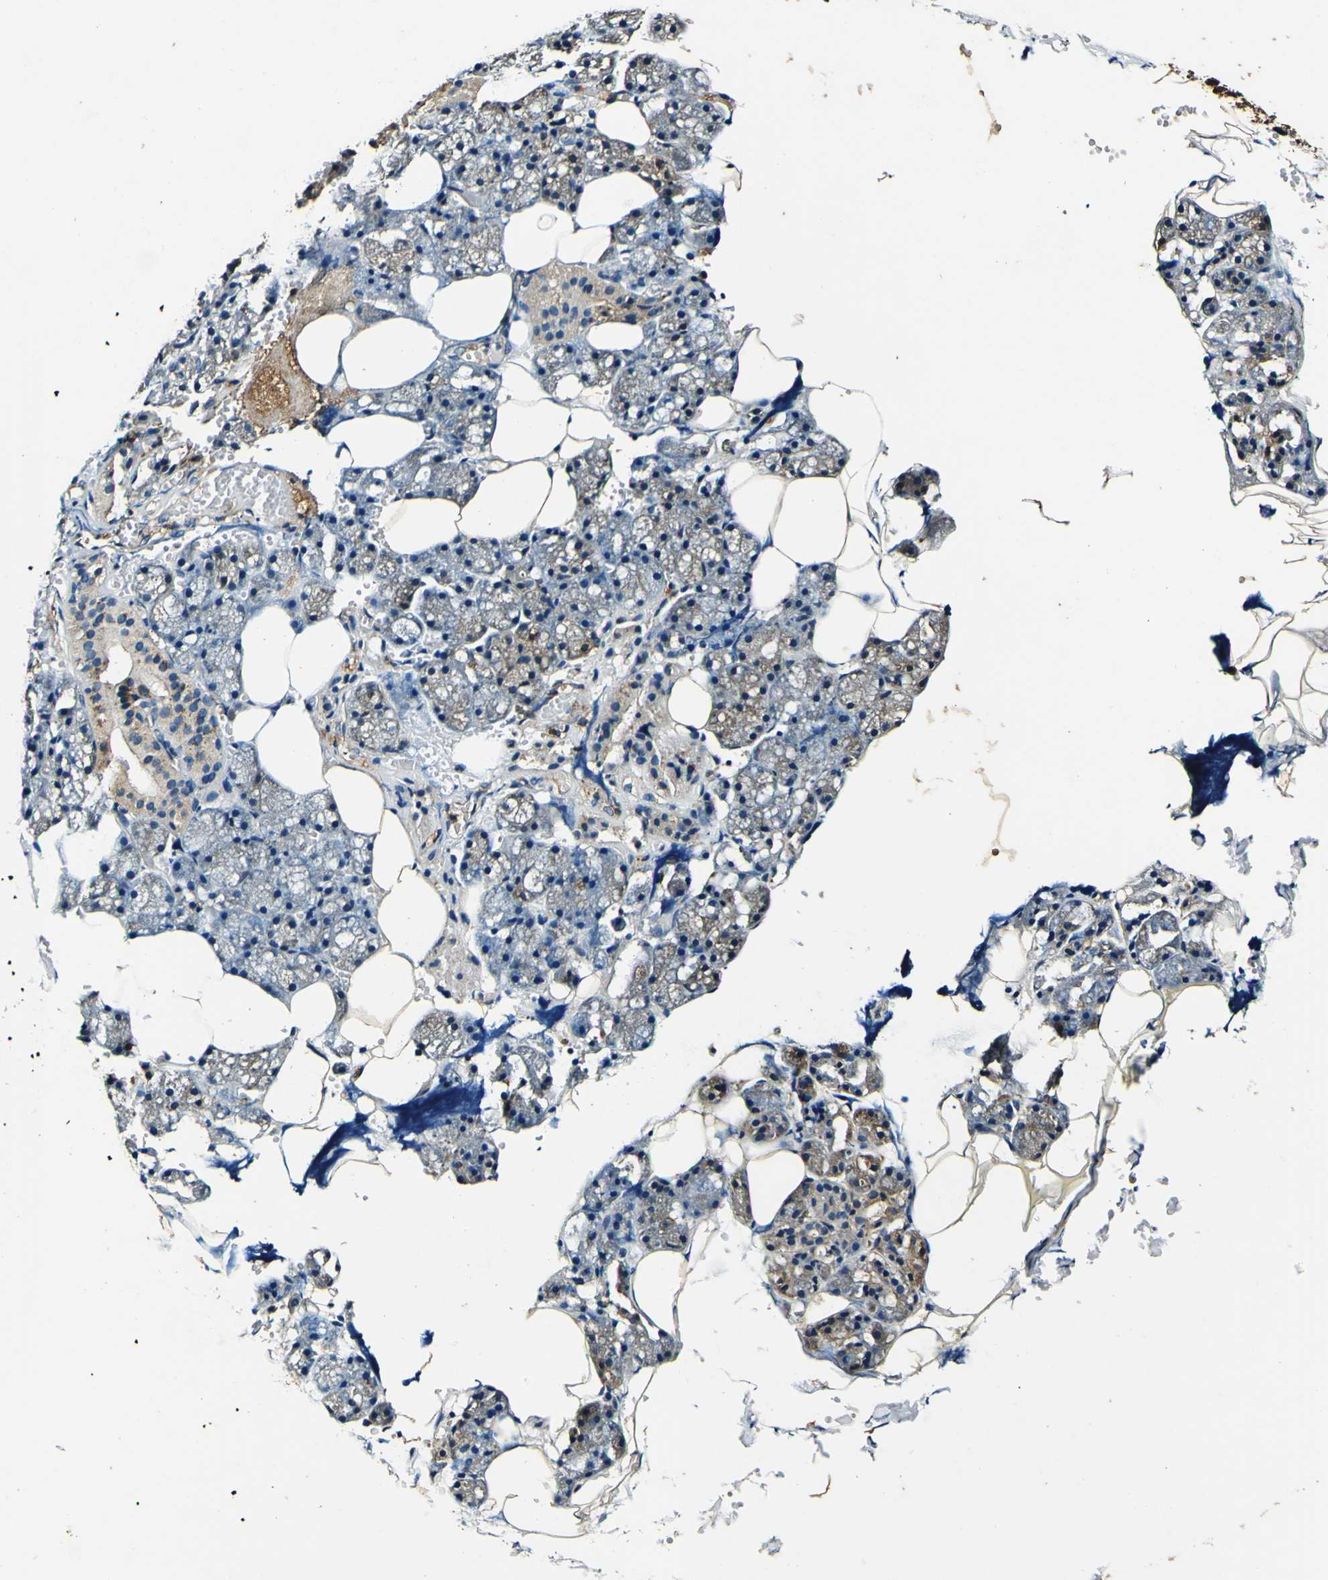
{"staining": {"intensity": "moderate", "quantity": "25%-75%", "location": "cytoplasmic/membranous"}, "tissue": "salivary gland", "cell_type": "Glandular cells", "image_type": "normal", "snomed": [{"axis": "morphology", "description": "Normal tissue, NOS"}, {"axis": "topography", "description": "Salivary gland"}], "caption": "This is an image of IHC staining of unremarkable salivary gland, which shows moderate expression in the cytoplasmic/membranous of glandular cells.", "gene": "RHOT2", "patient": {"sex": "male", "age": 62}}